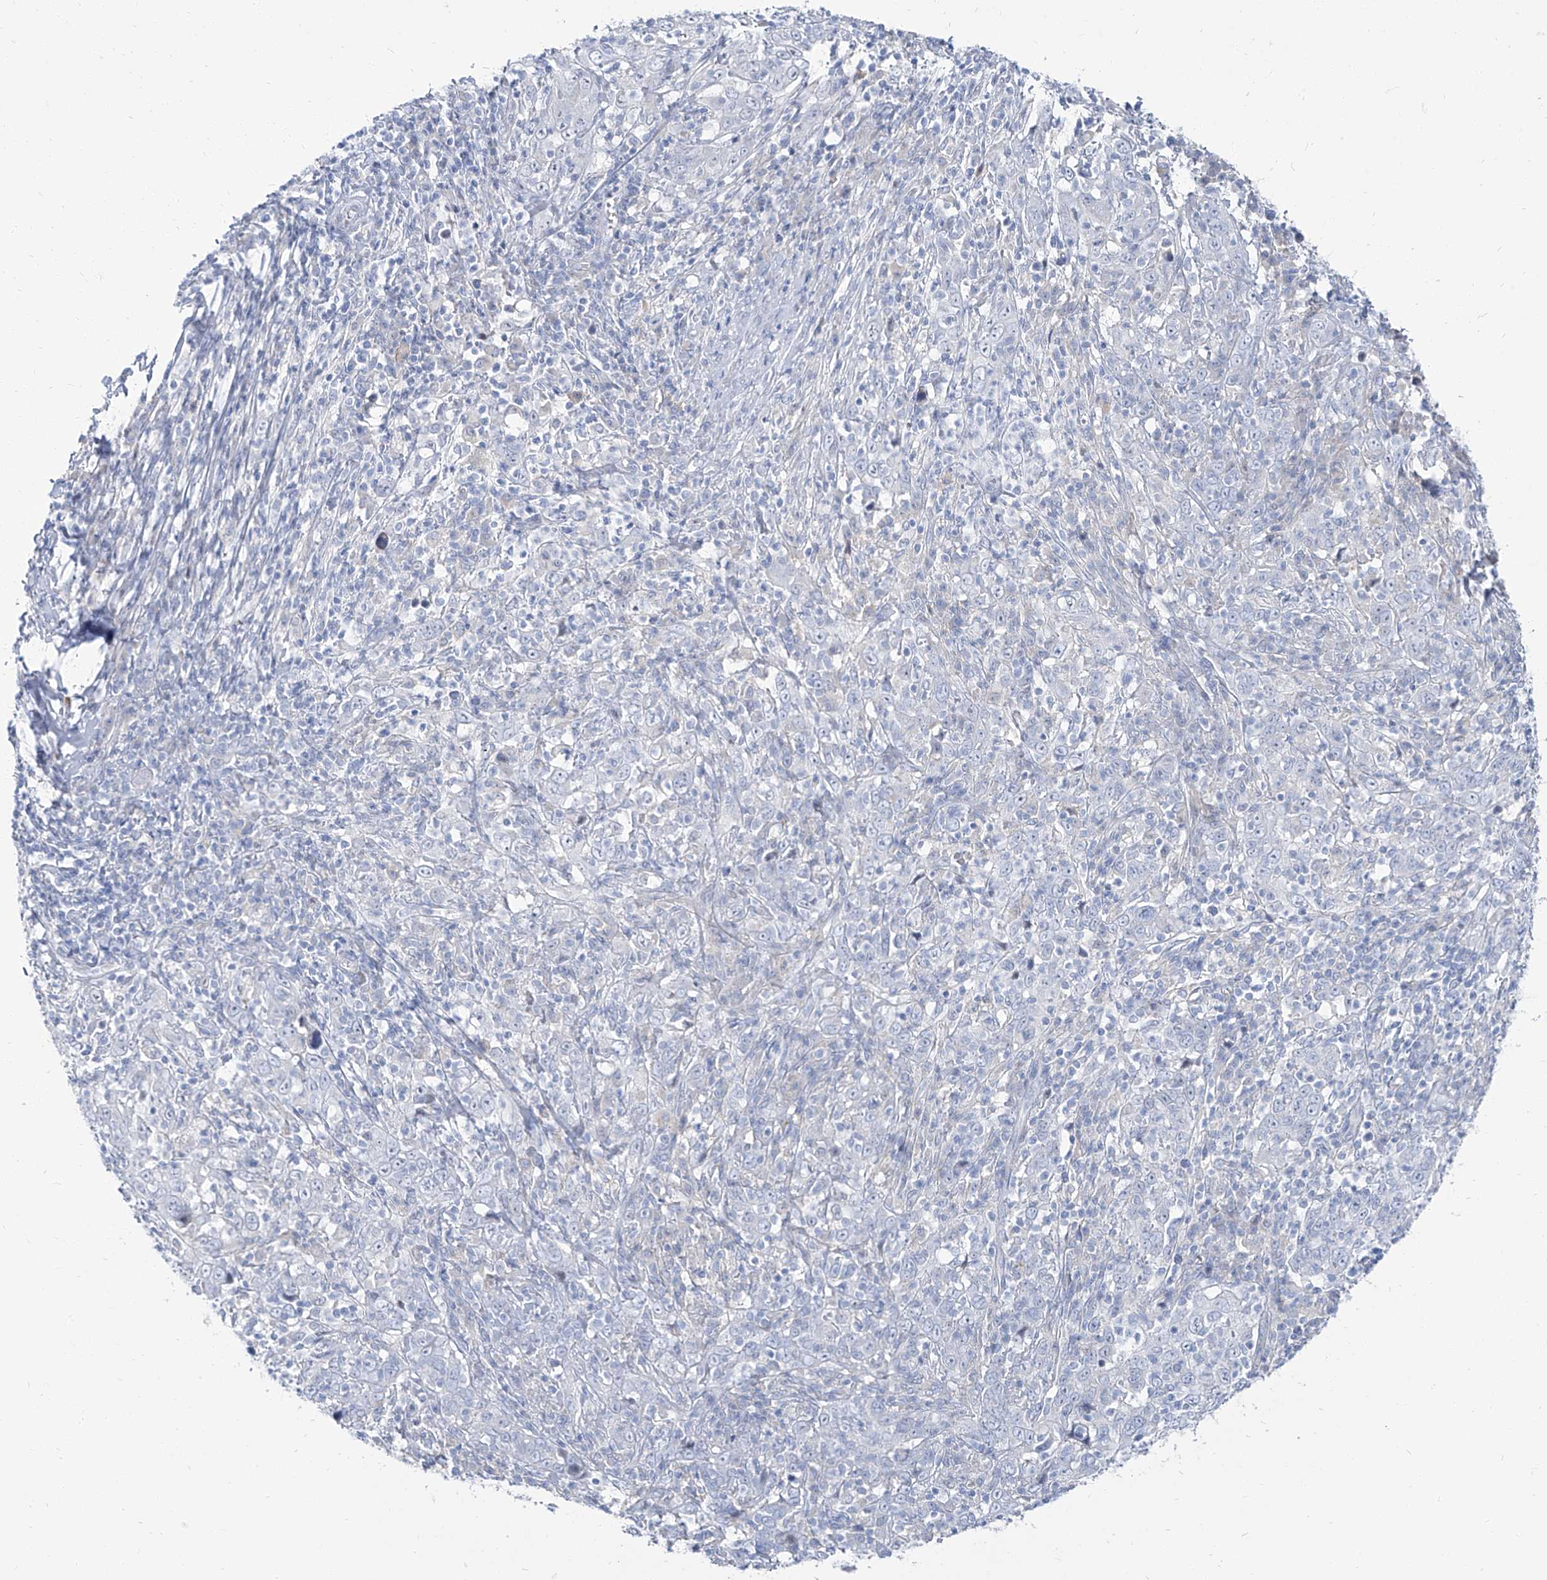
{"staining": {"intensity": "negative", "quantity": "none", "location": "none"}, "tissue": "cervical cancer", "cell_type": "Tumor cells", "image_type": "cancer", "snomed": [{"axis": "morphology", "description": "Squamous cell carcinoma, NOS"}, {"axis": "topography", "description": "Cervix"}], "caption": "Squamous cell carcinoma (cervical) was stained to show a protein in brown. There is no significant expression in tumor cells.", "gene": "TXLNB", "patient": {"sex": "female", "age": 46}}